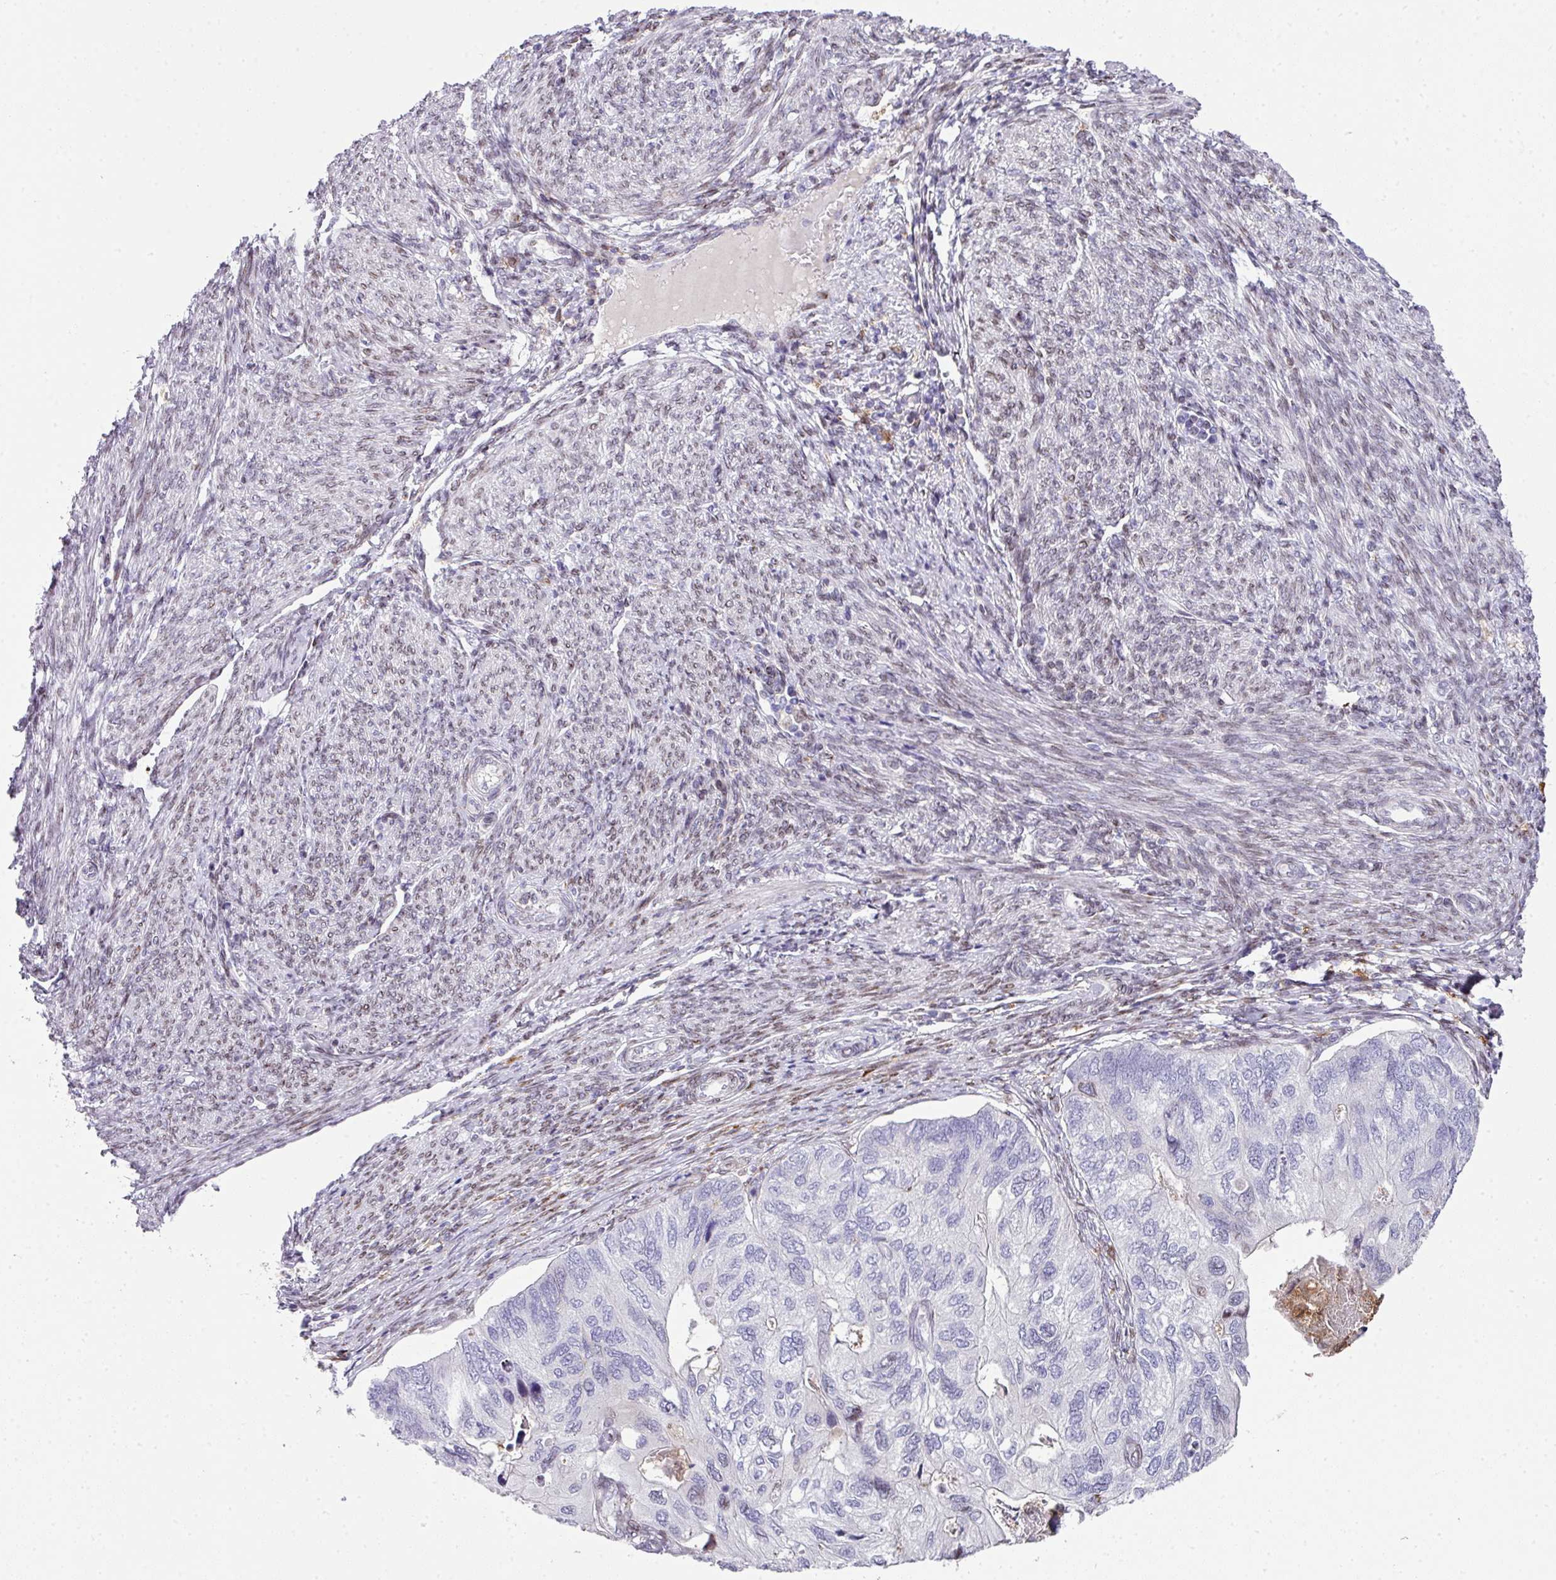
{"staining": {"intensity": "negative", "quantity": "none", "location": "none"}, "tissue": "endometrial cancer", "cell_type": "Tumor cells", "image_type": "cancer", "snomed": [{"axis": "morphology", "description": "Carcinoma, NOS"}, {"axis": "topography", "description": "Uterus"}], "caption": "IHC of endometrial cancer (carcinoma) displays no positivity in tumor cells.", "gene": "PLK1", "patient": {"sex": "female", "age": 76}}